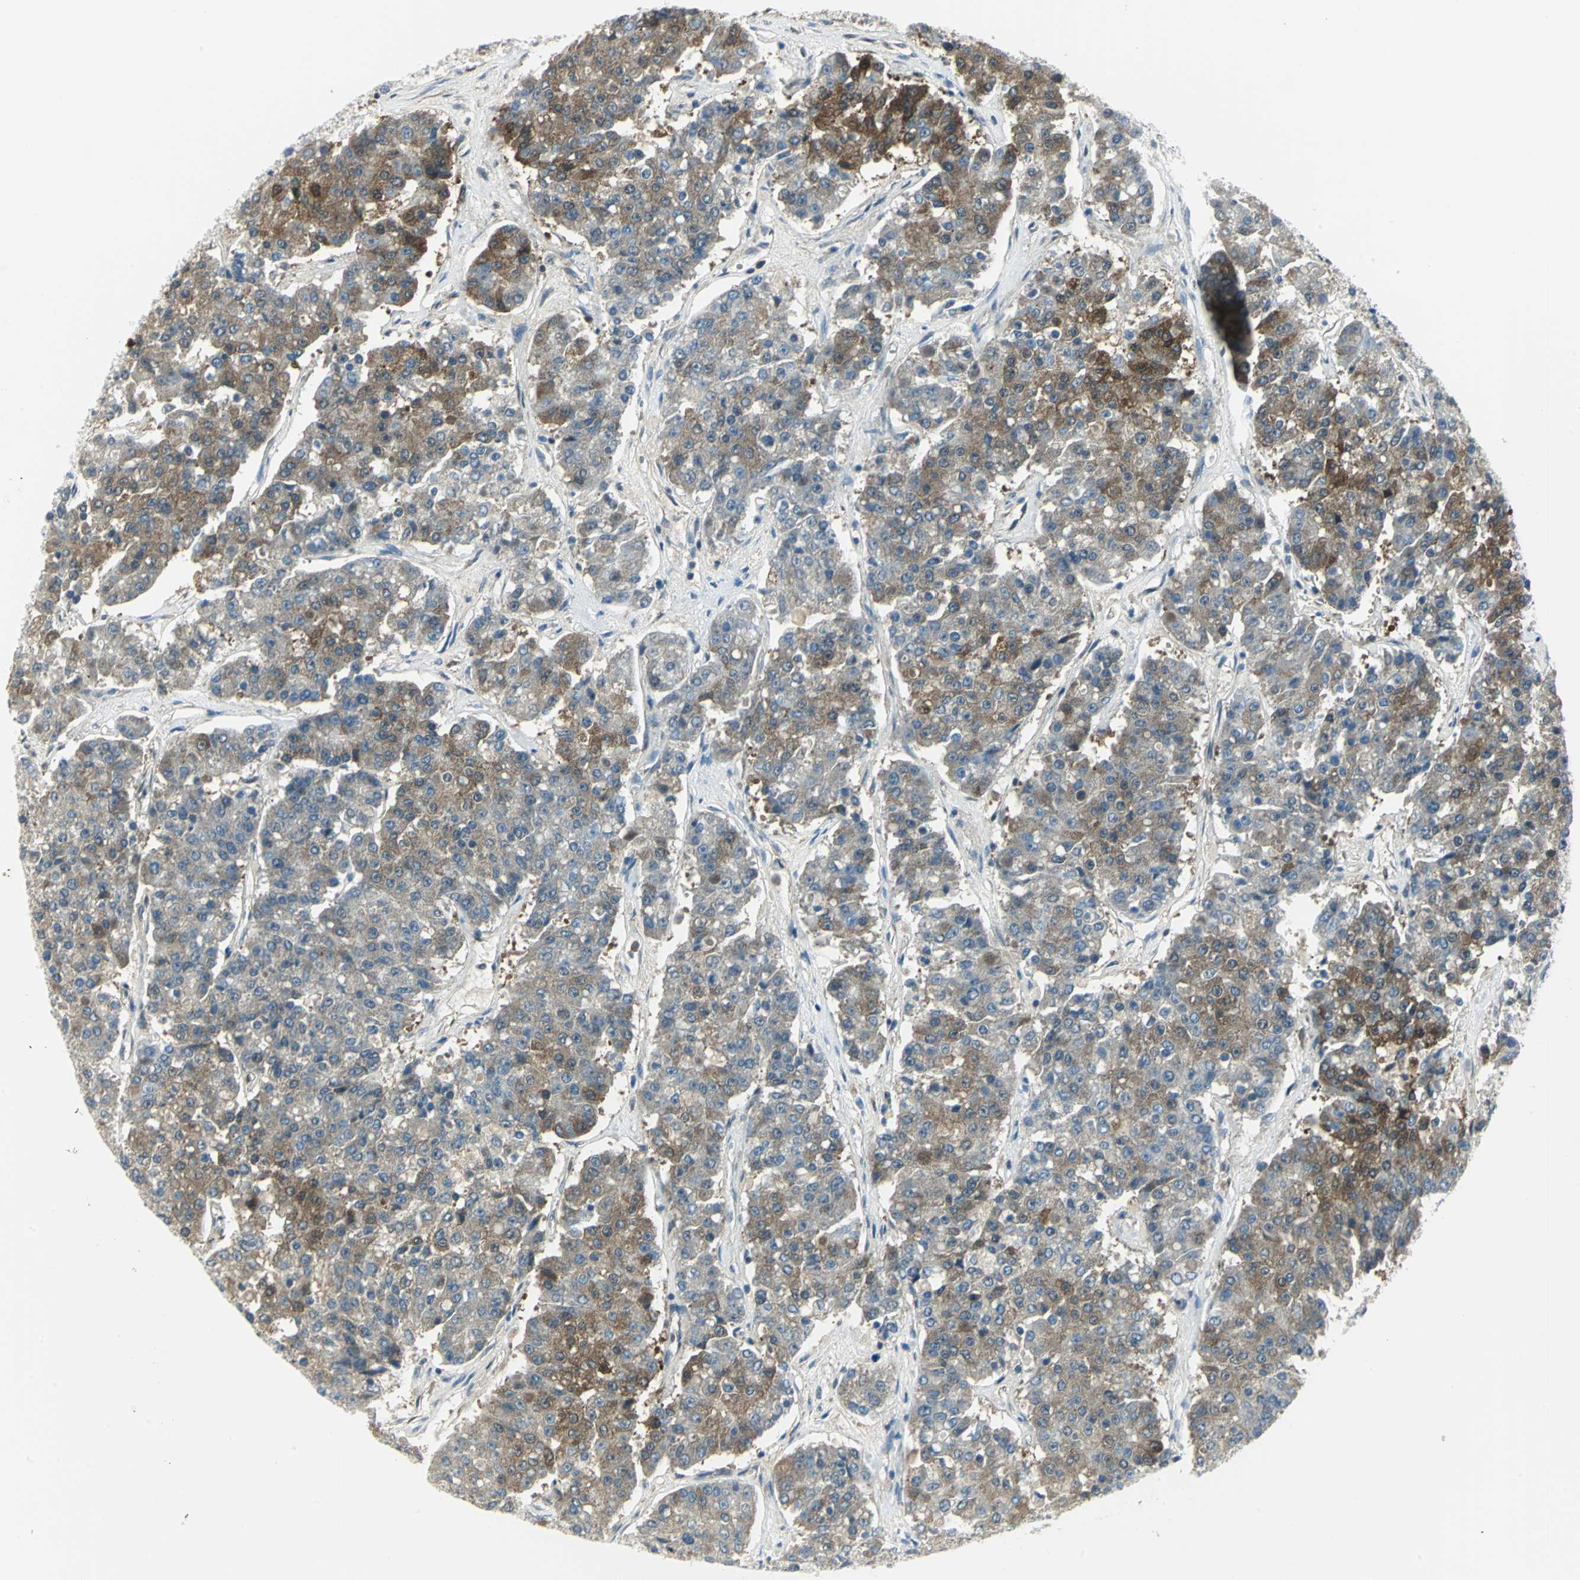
{"staining": {"intensity": "moderate", "quantity": "<25%", "location": "cytoplasmic/membranous"}, "tissue": "pancreatic cancer", "cell_type": "Tumor cells", "image_type": "cancer", "snomed": [{"axis": "morphology", "description": "Adenocarcinoma, NOS"}, {"axis": "topography", "description": "Pancreas"}], "caption": "Approximately <25% of tumor cells in pancreatic cancer (adenocarcinoma) show moderate cytoplasmic/membranous protein expression as visualized by brown immunohistochemical staining.", "gene": "ALDOA", "patient": {"sex": "male", "age": 50}}